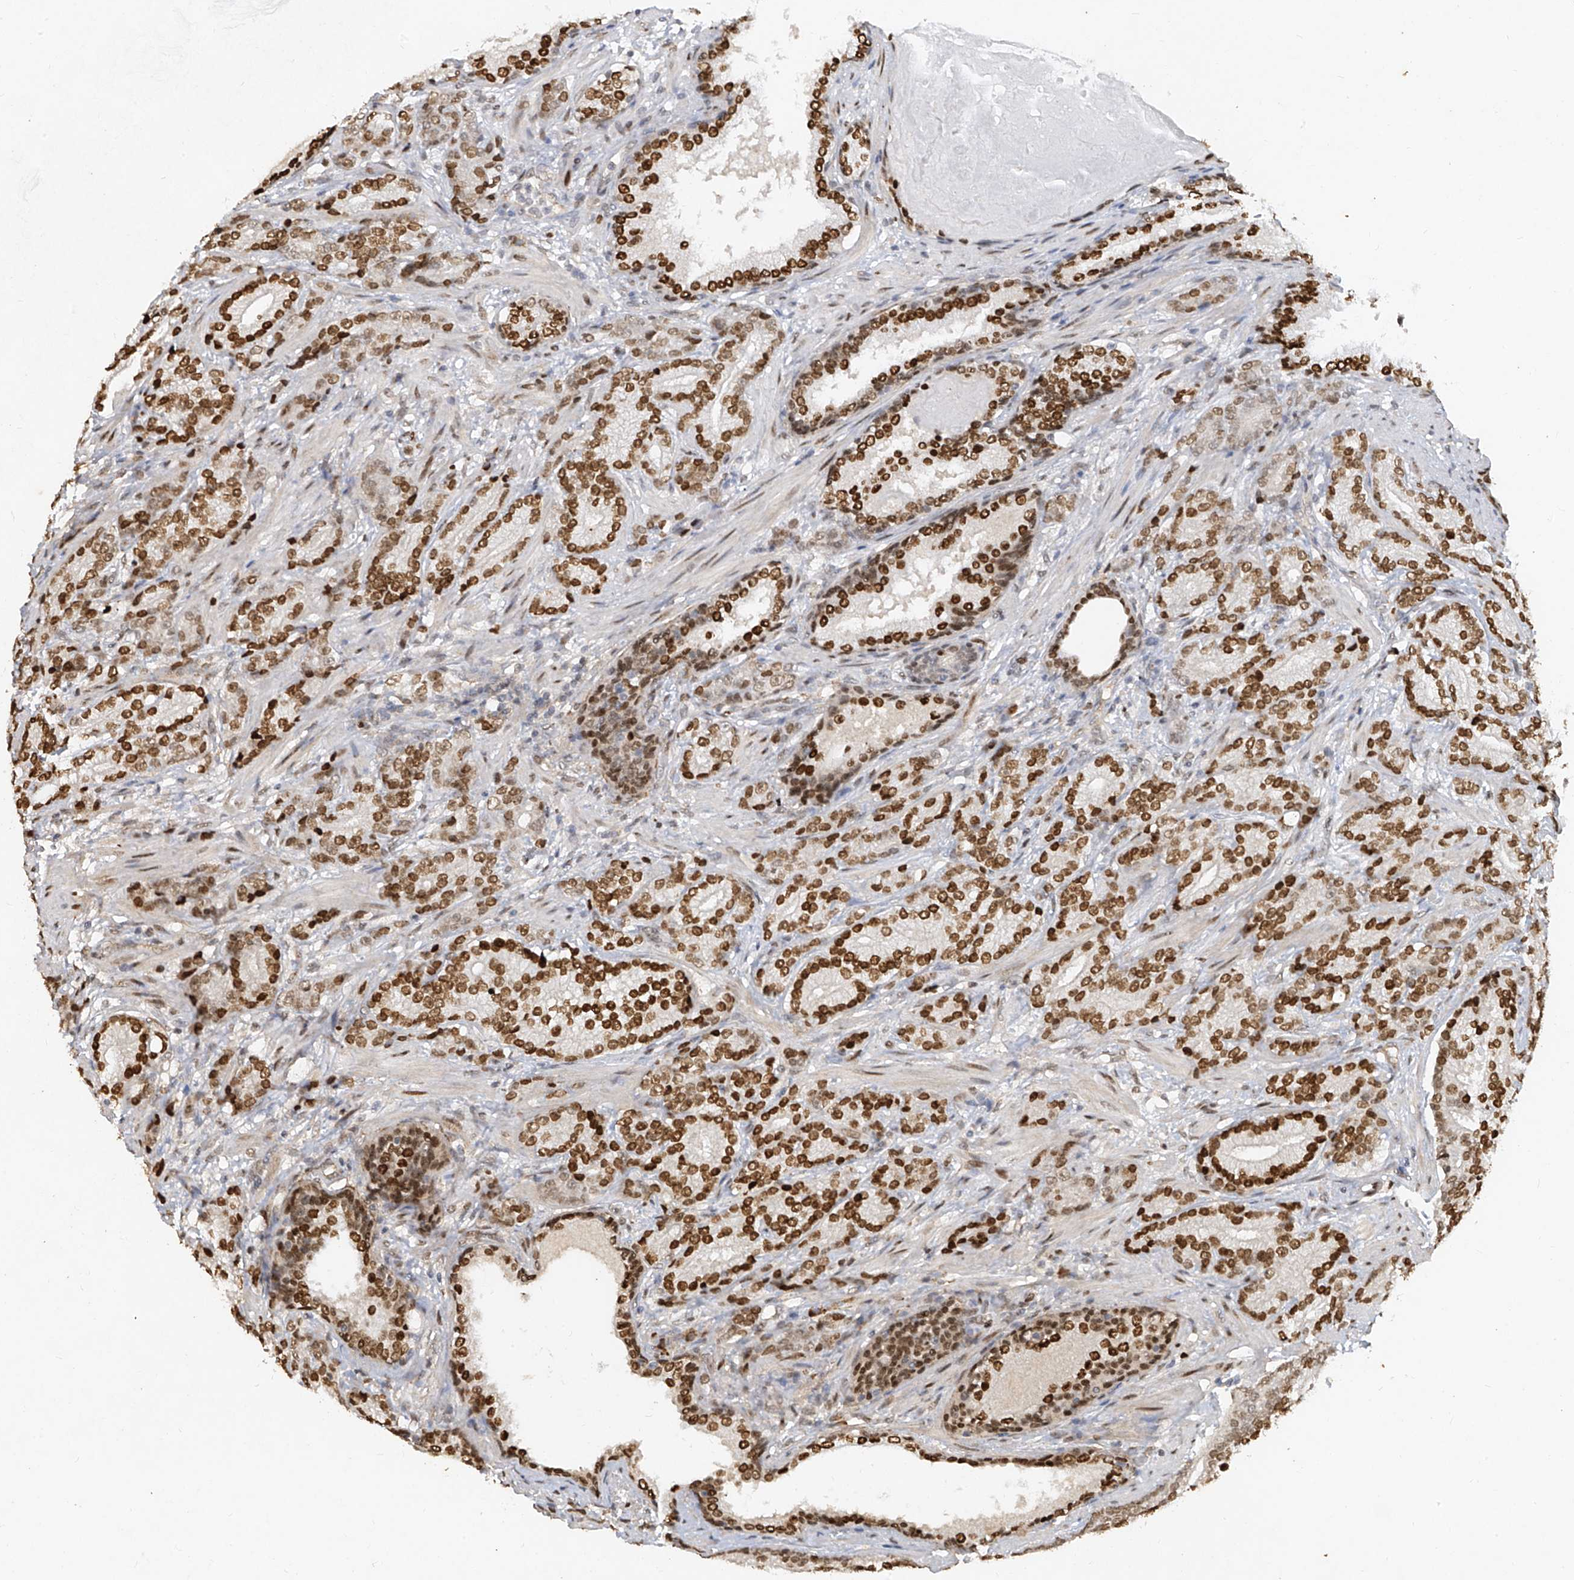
{"staining": {"intensity": "strong", "quantity": ">75%", "location": "nuclear"}, "tissue": "prostate cancer", "cell_type": "Tumor cells", "image_type": "cancer", "snomed": [{"axis": "morphology", "description": "Adenocarcinoma, High grade"}, {"axis": "topography", "description": "Prostate"}], "caption": "Strong nuclear positivity is identified in approximately >75% of tumor cells in prostate adenocarcinoma (high-grade). The protein is stained brown, and the nuclei are stained in blue (DAB IHC with brightfield microscopy, high magnification).", "gene": "ATRIP", "patient": {"sex": "male", "age": 61}}